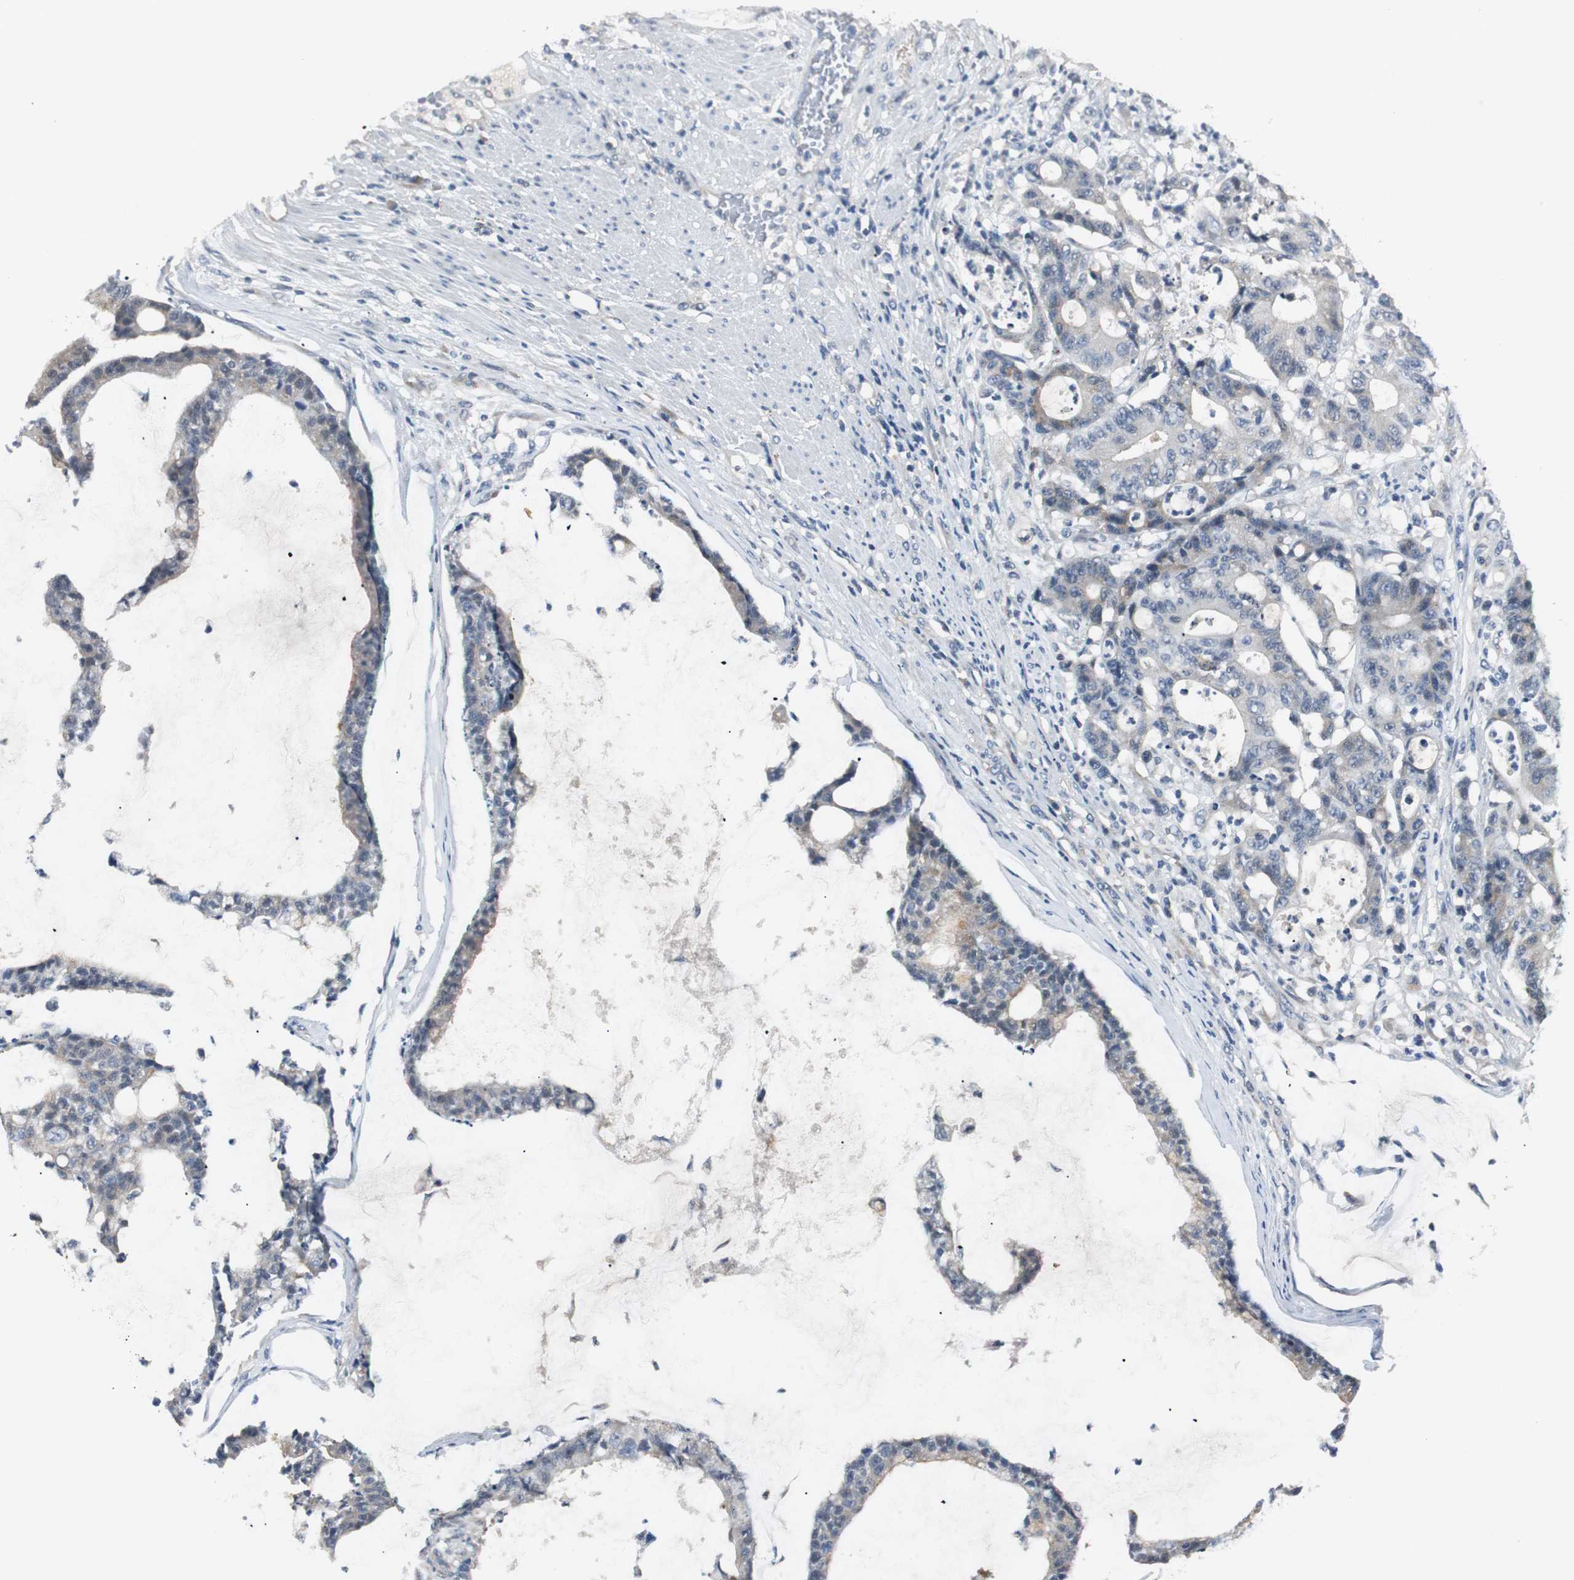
{"staining": {"intensity": "weak", "quantity": "<25%", "location": "cytoplasmic/membranous"}, "tissue": "colorectal cancer", "cell_type": "Tumor cells", "image_type": "cancer", "snomed": [{"axis": "morphology", "description": "Adenocarcinoma, NOS"}, {"axis": "topography", "description": "Colon"}], "caption": "IHC of adenocarcinoma (colorectal) reveals no staining in tumor cells.", "gene": "PTPRN2", "patient": {"sex": "female", "age": 84}}